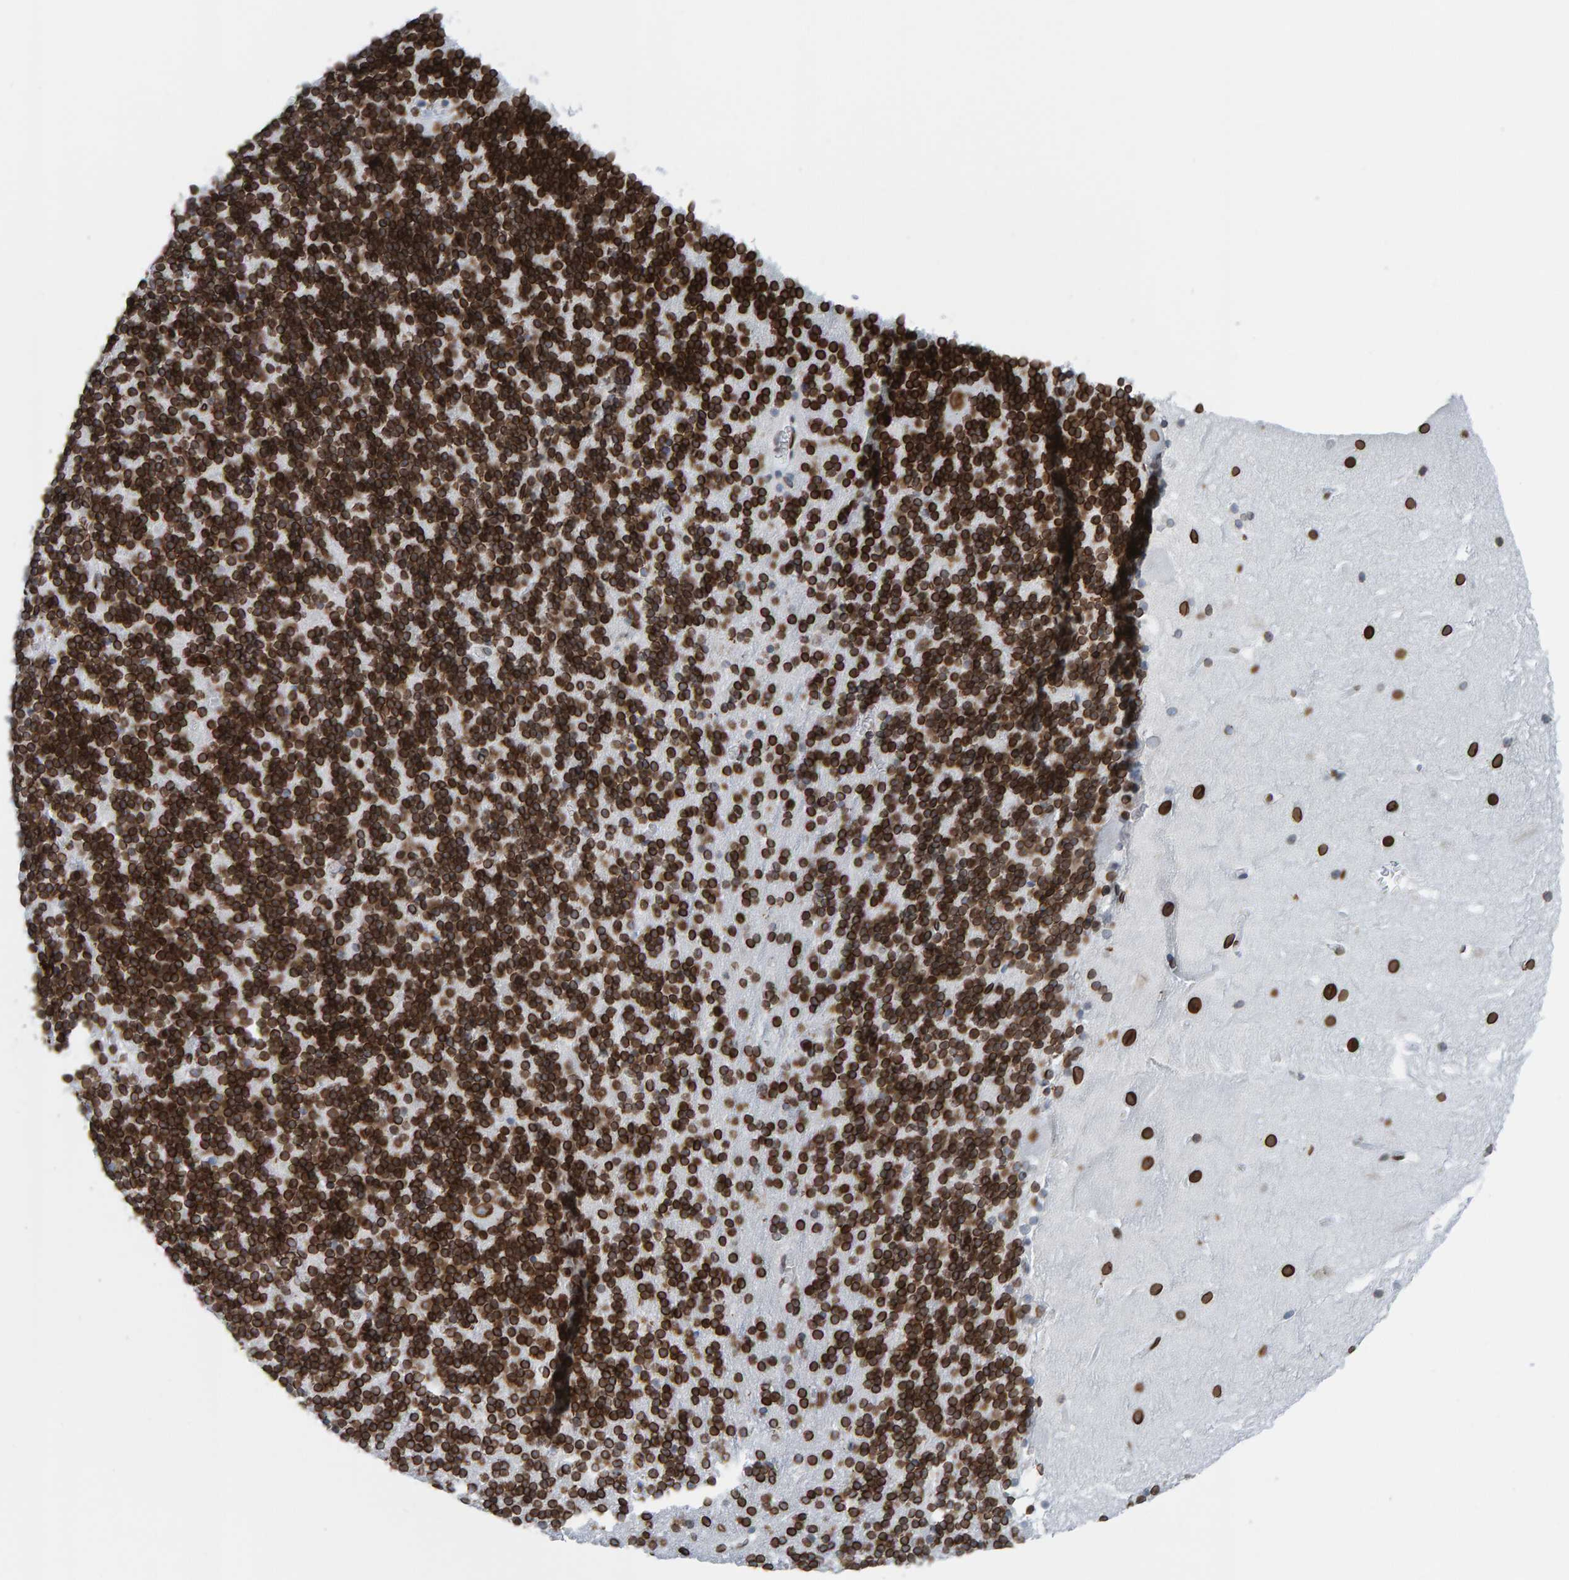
{"staining": {"intensity": "strong", "quantity": ">75%", "location": "cytoplasmic/membranous,nuclear"}, "tissue": "cerebellum", "cell_type": "Cells in granular layer", "image_type": "normal", "snomed": [{"axis": "morphology", "description": "Normal tissue, NOS"}, {"axis": "topography", "description": "Cerebellum"}], "caption": "Immunohistochemical staining of unremarkable human cerebellum displays >75% levels of strong cytoplasmic/membranous,nuclear protein positivity in approximately >75% of cells in granular layer. Immunohistochemistry (ihc) stains the protein in brown and the nuclei are stained blue.", "gene": "LMNB2", "patient": {"sex": "male", "age": 45}}